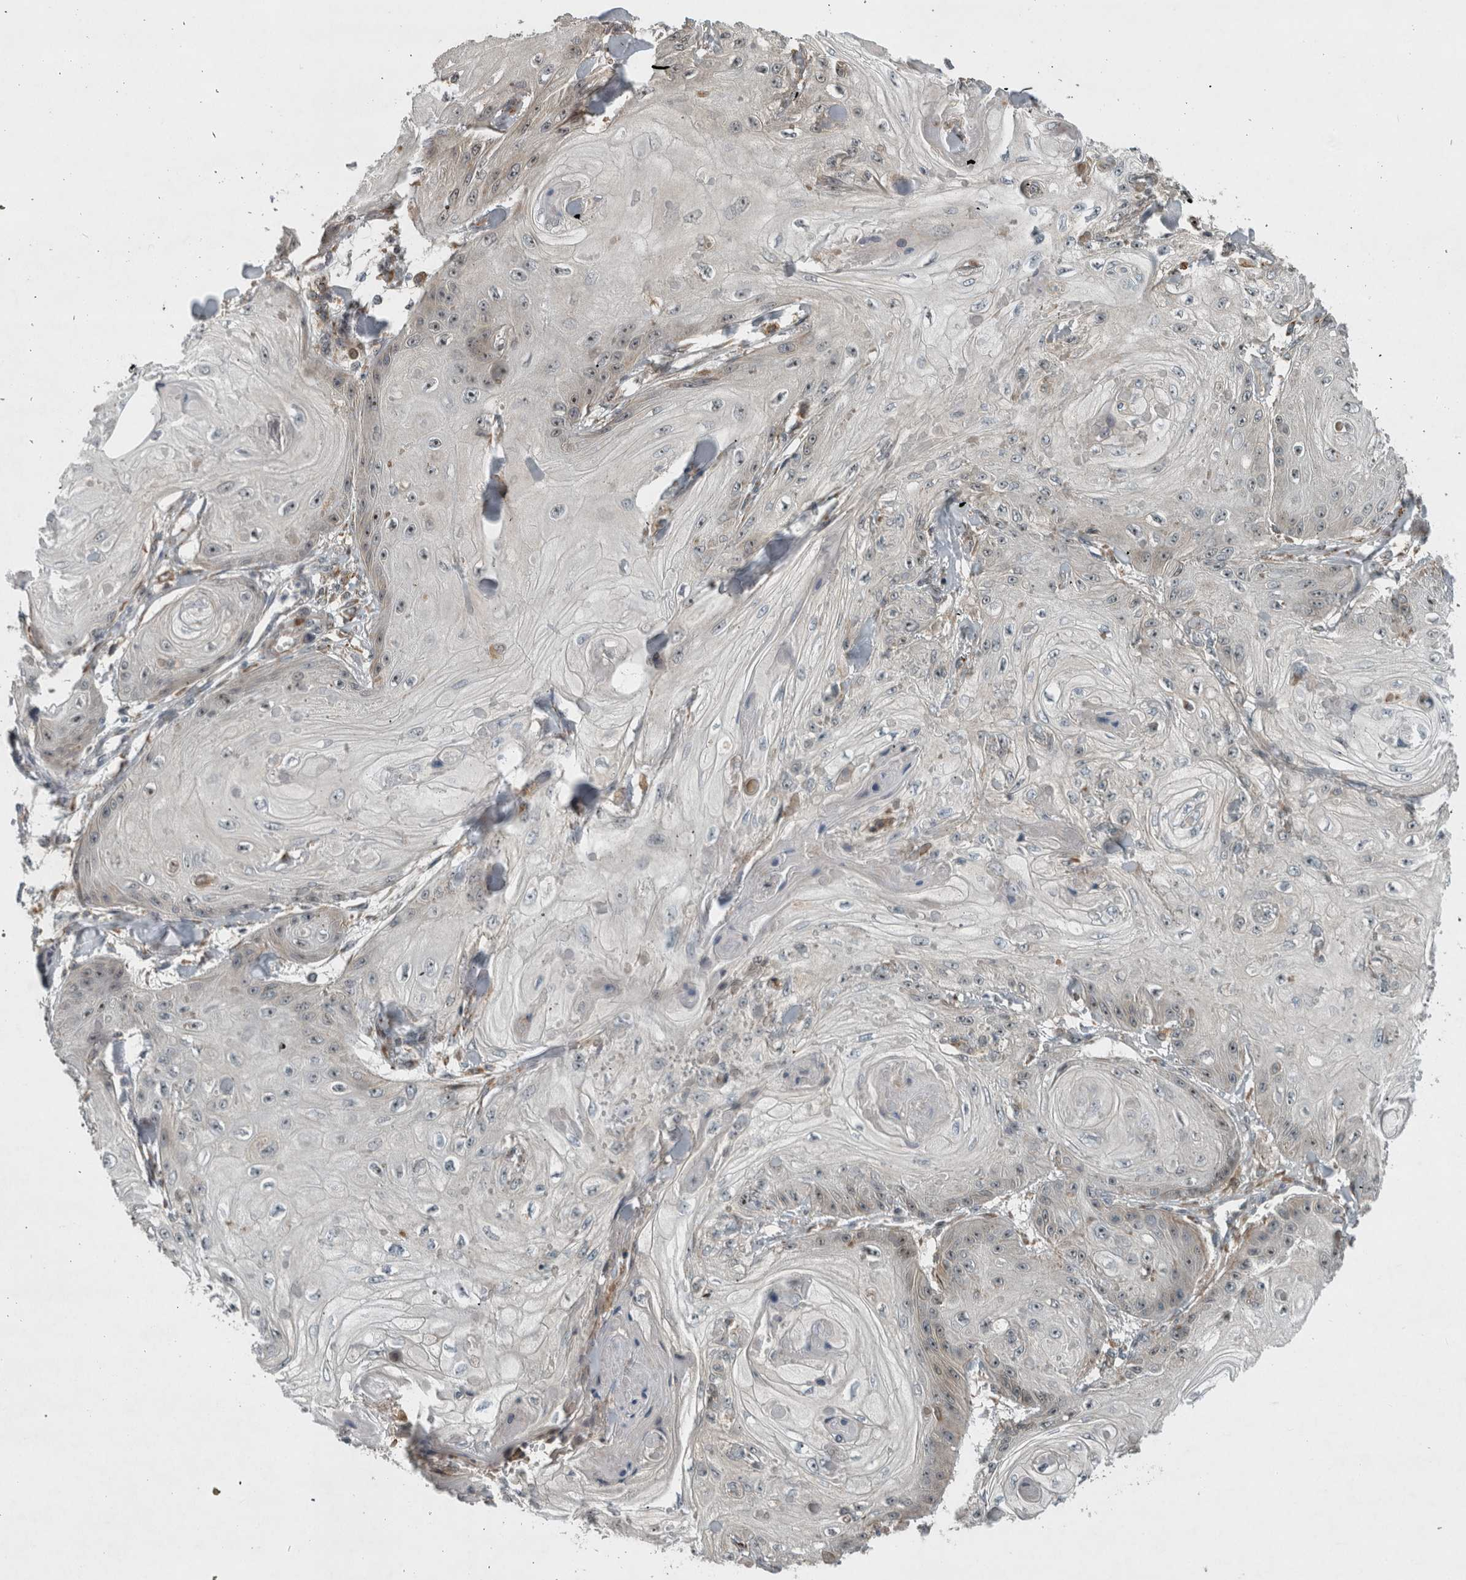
{"staining": {"intensity": "weak", "quantity": "<25%", "location": "nuclear"}, "tissue": "skin cancer", "cell_type": "Tumor cells", "image_type": "cancer", "snomed": [{"axis": "morphology", "description": "Squamous cell carcinoma, NOS"}, {"axis": "topography", "description": "Skin"}], "caption": "Tumor cells show no significant protein expression in skin cancer (squamous cell carcinoma).", "gene": "GPR137B", "patient": {"sex": "male", "age": 74}}